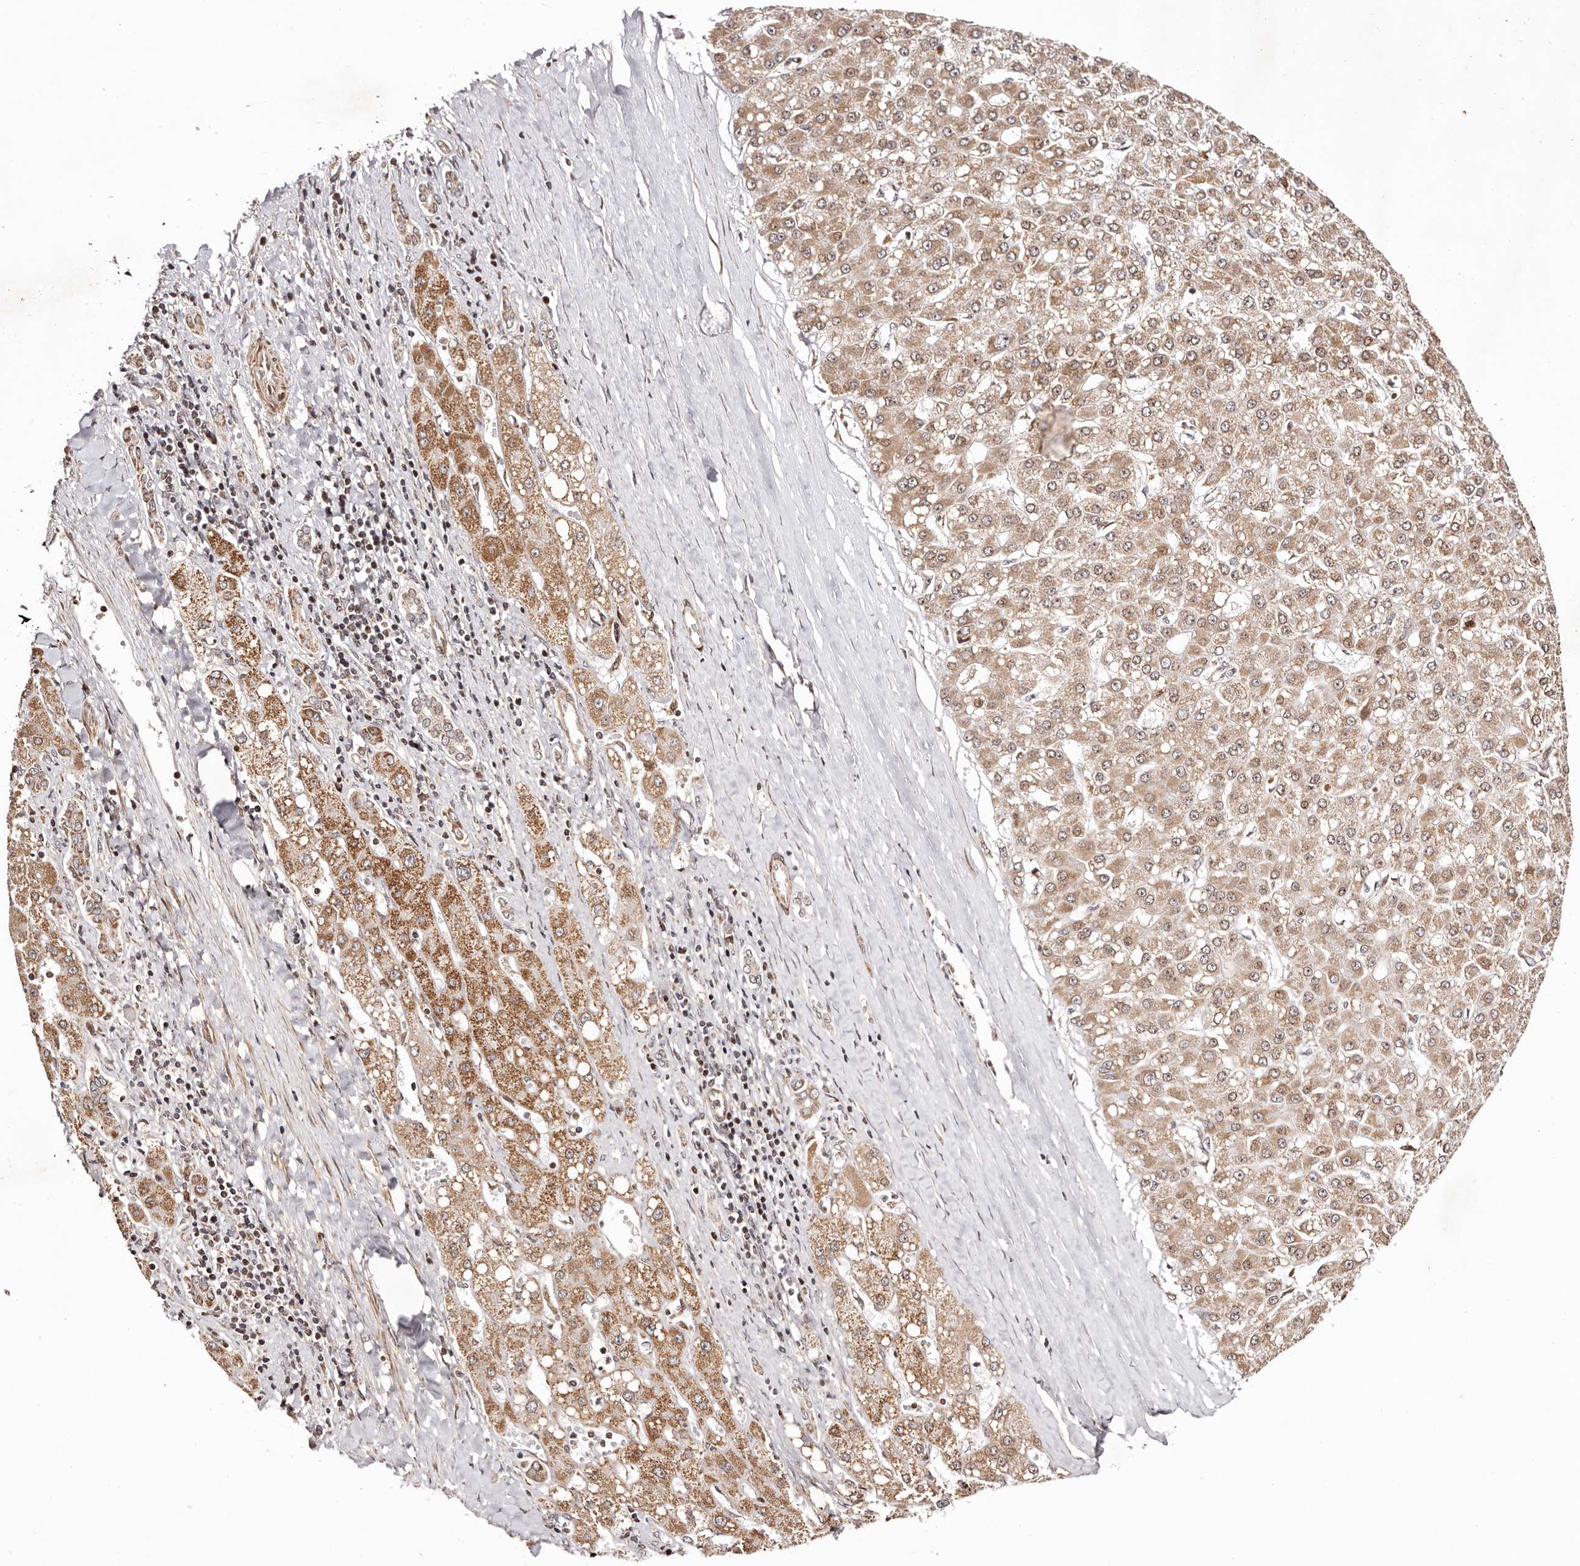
{"staining": {"intensity": "moderate", "quantity": ">75%", "location": "cytoplasmic/membranous"}, "tissue": "liver cancer", "cell_type": "Tumor cells", "image_type": "cancer", "snomed": [{"axis": "morphology", "description": "Carcinoma, Hepatocellular, NOS"}, {"axis": "topography", "description": "Liver"}], "caption": "This micrograph reveals immunohistochemistry staining of liver hepatocellular carcinoma, with medium moderate cytoplasmic/membranous positivity in approximately >75% of tumor cells.", "gene": "HIVEP3", "patient": {"sex": "male", "age": 67}}